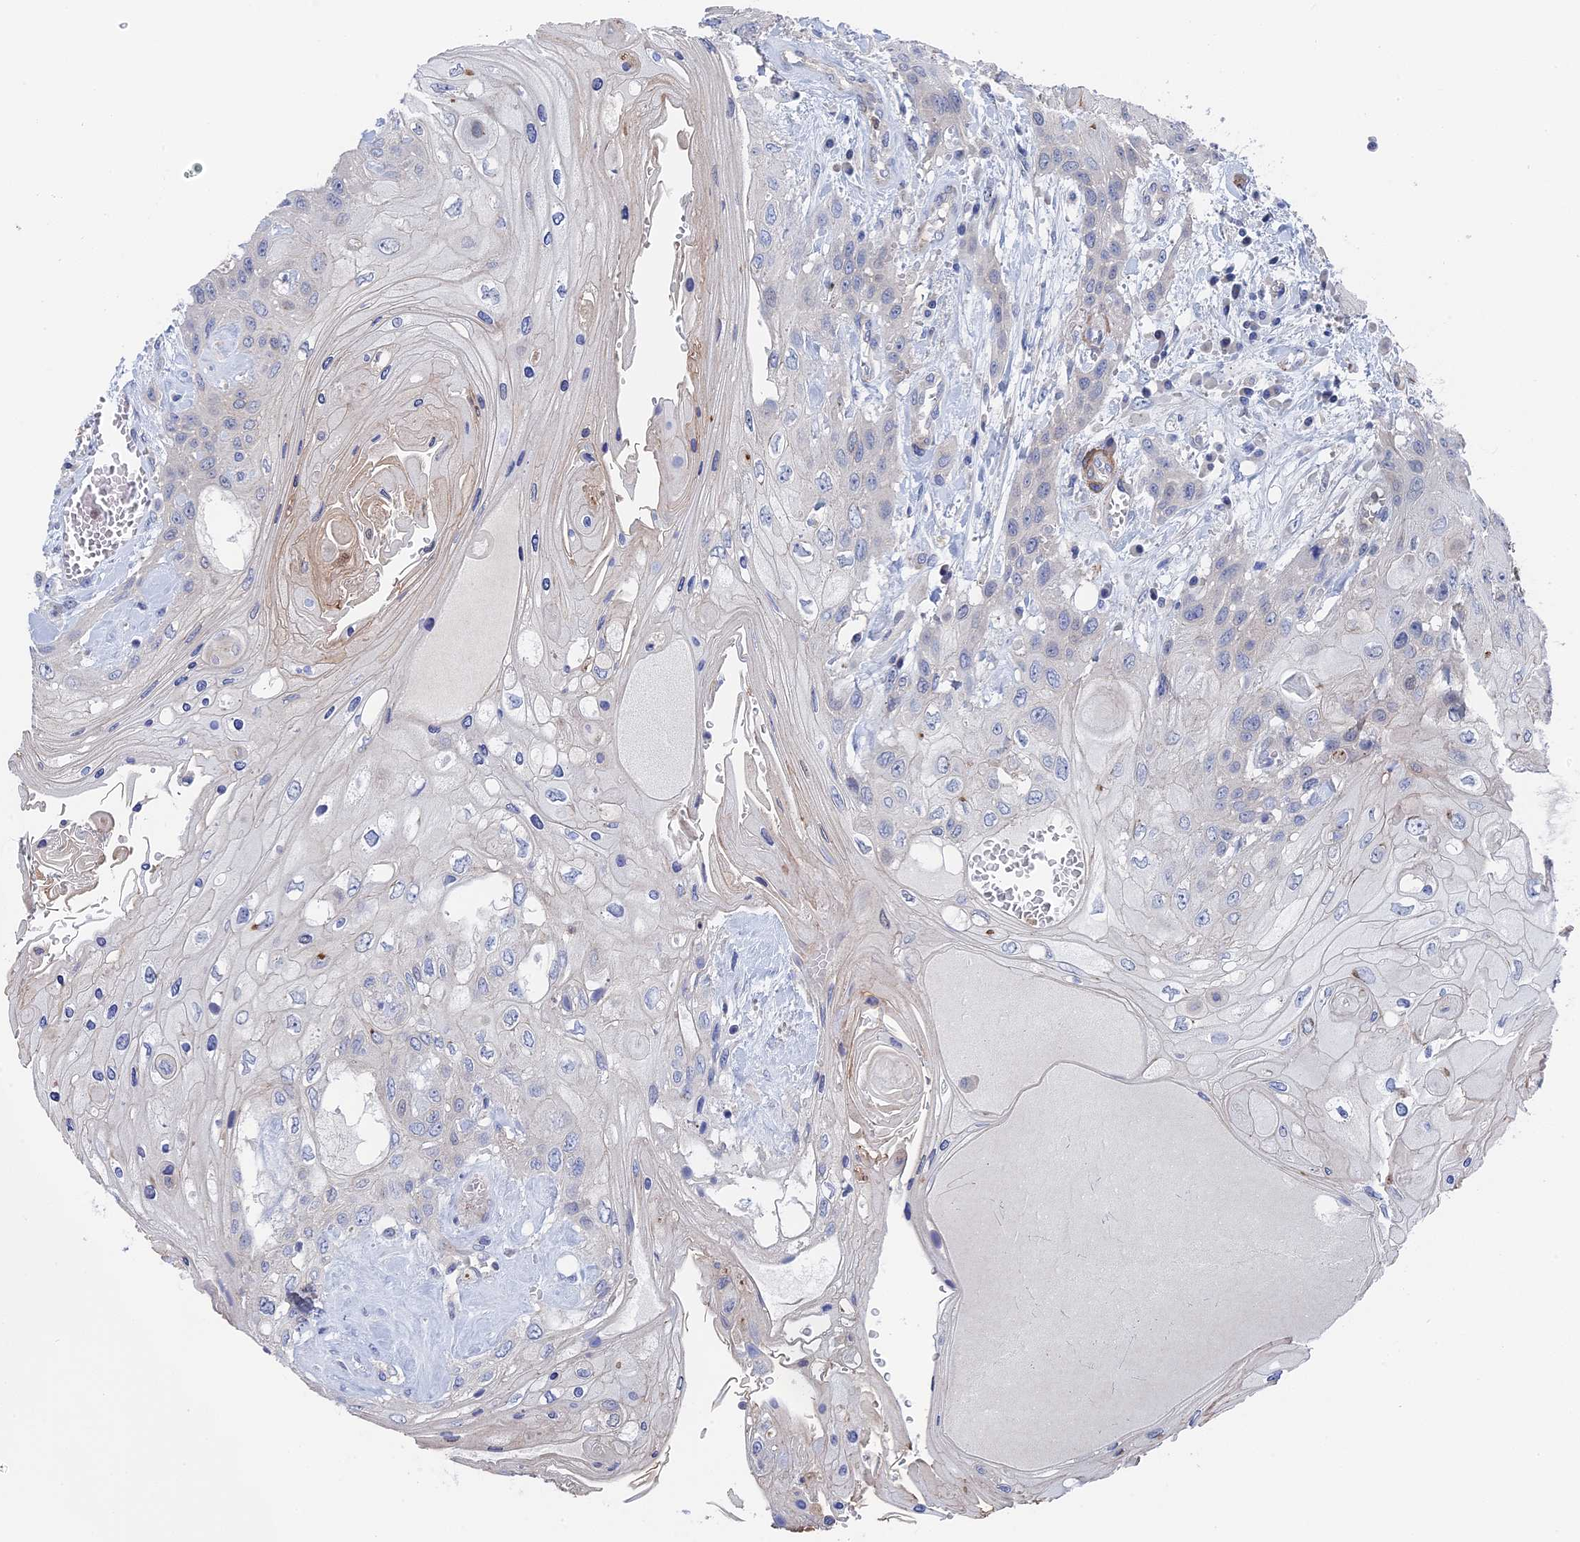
{"staining": {"intensity": "negative", "quantity": "none", "location": "none"}, "tissue": "head and neck cancer", "cell_type": "Tumor cells", "image_type": "cancer", "snomed": [{"axis": "morphology", "description": "Squamous cell carcinoma, NOS"}, {"axis": "topography", "description": "Head-Neck"}], "caption": "This is an immunohistochemistry (IHC) micrograph of human head and neck cancer (squamous cell carcinoma). There is no expression in tumor cells.", "gene": "MTHFSD", "patient": {"sex": "female", "age": 43}}